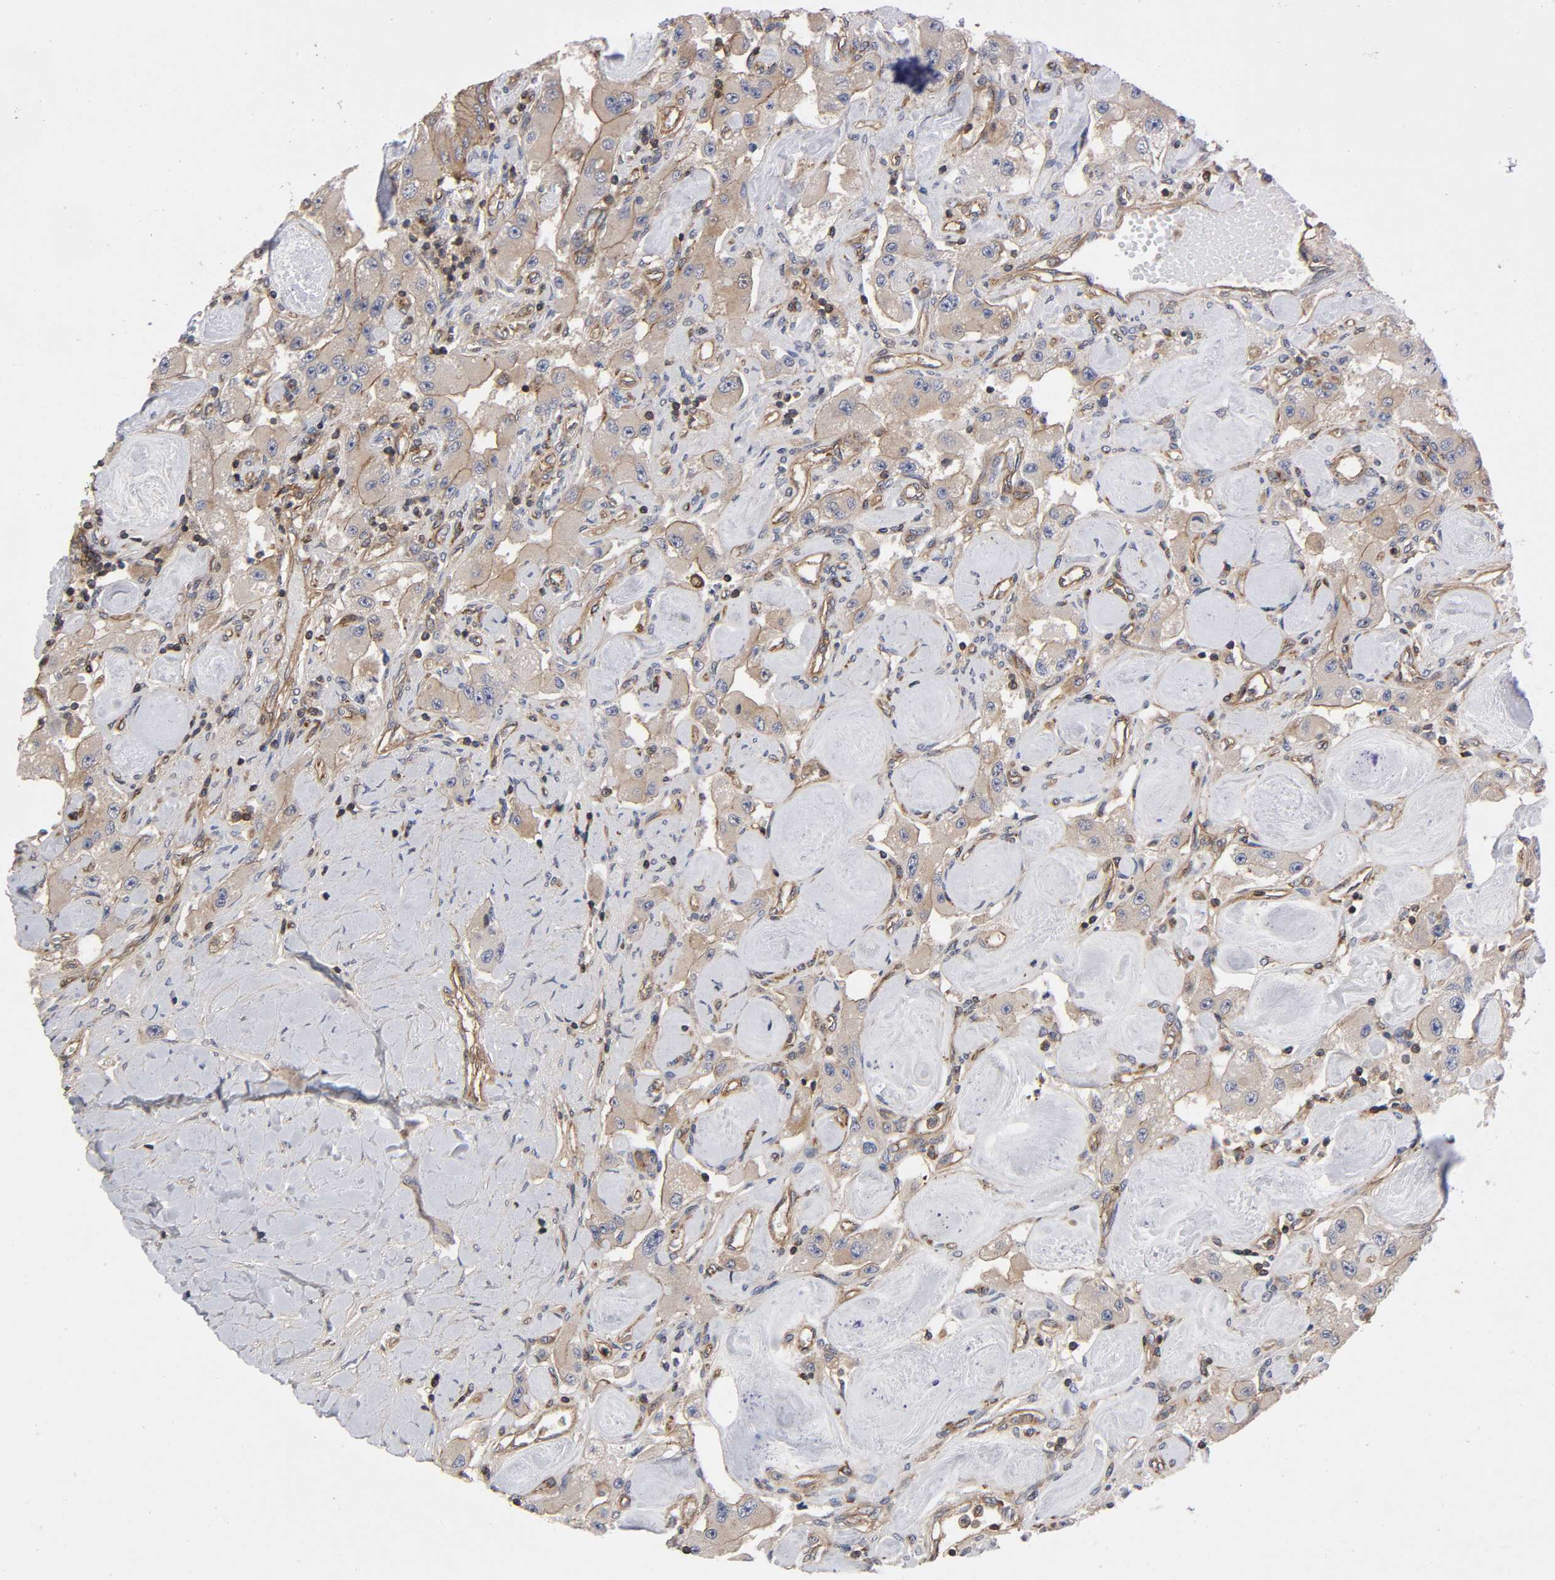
{"staining": {"intensity": "weak", "quantity": ">75%", "location": "cytoplasmic/membranous"}, "tissue": "carcinoid", "cell_type": "Tumor cells", "image_type": "cancer", "snomed": [{"axis": "morphology", "description": "Carcinoid, malignant, NOS"}, {"axis": "topography", "description": "Pancreas"}], "caption": "Immunohistochemical staining of human carcinoid exhibits low levels of weak cytoplasmic/membranous protein positivity in approximately >75% of tumor cells.", "gene": "LAMTOR2", "patient": {"sex": "male", "age": 41}}